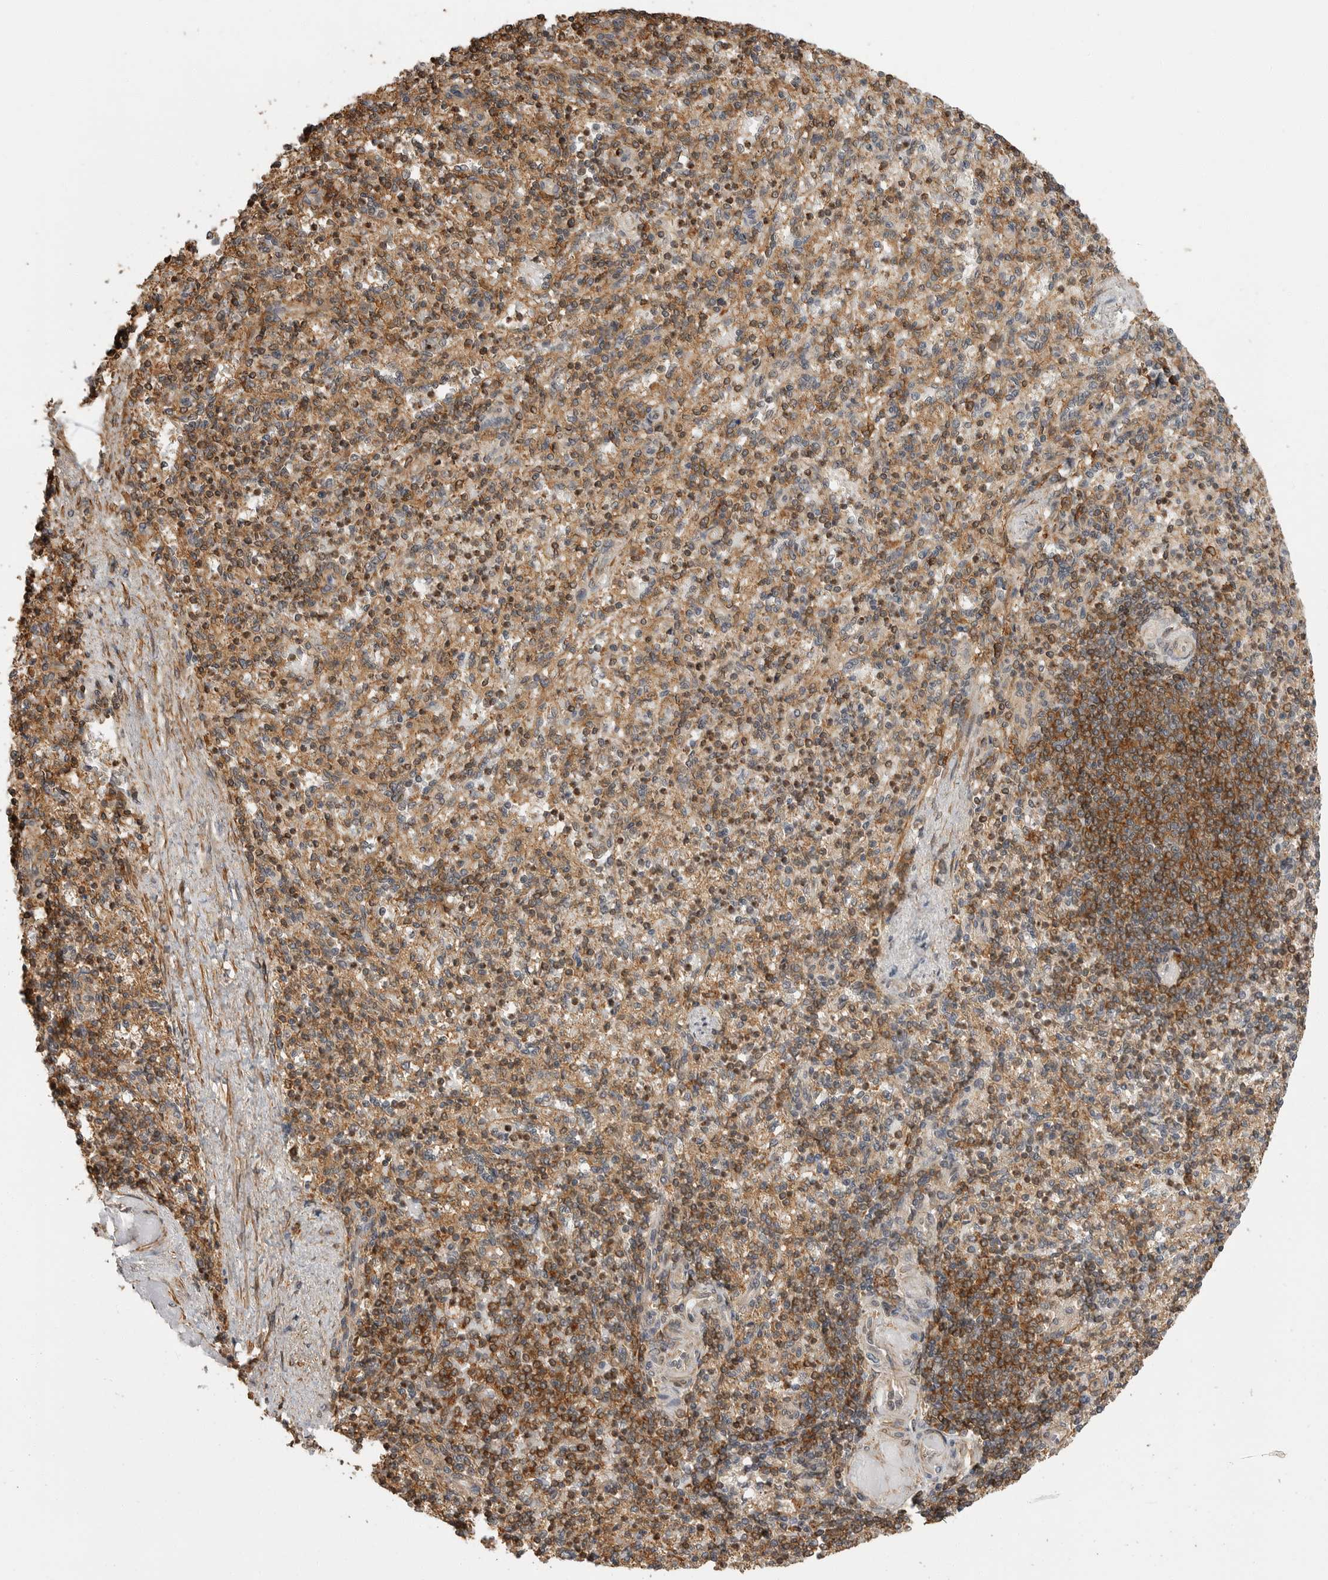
{"staining": {"intensity": "moderate", "quantity": "25%-75%", "location": "cytoplasmic/membranous"}, "tissue": "spleen", "cell_type": "Cells in red pulp", "image_type": "normal", "snomed": [{"axis": "morphology", "description": "Normal tissue, NOS"}, {"axis": "topography", "description": "Spleen"}], "caption": "Spleen stained with IHC exhibits moderate cytoplasmic/membranous expression in approximately 25%-75% of cells in red pulp.", "gene": "ERN1", "patient": {"sex": "female", "age": 74}}